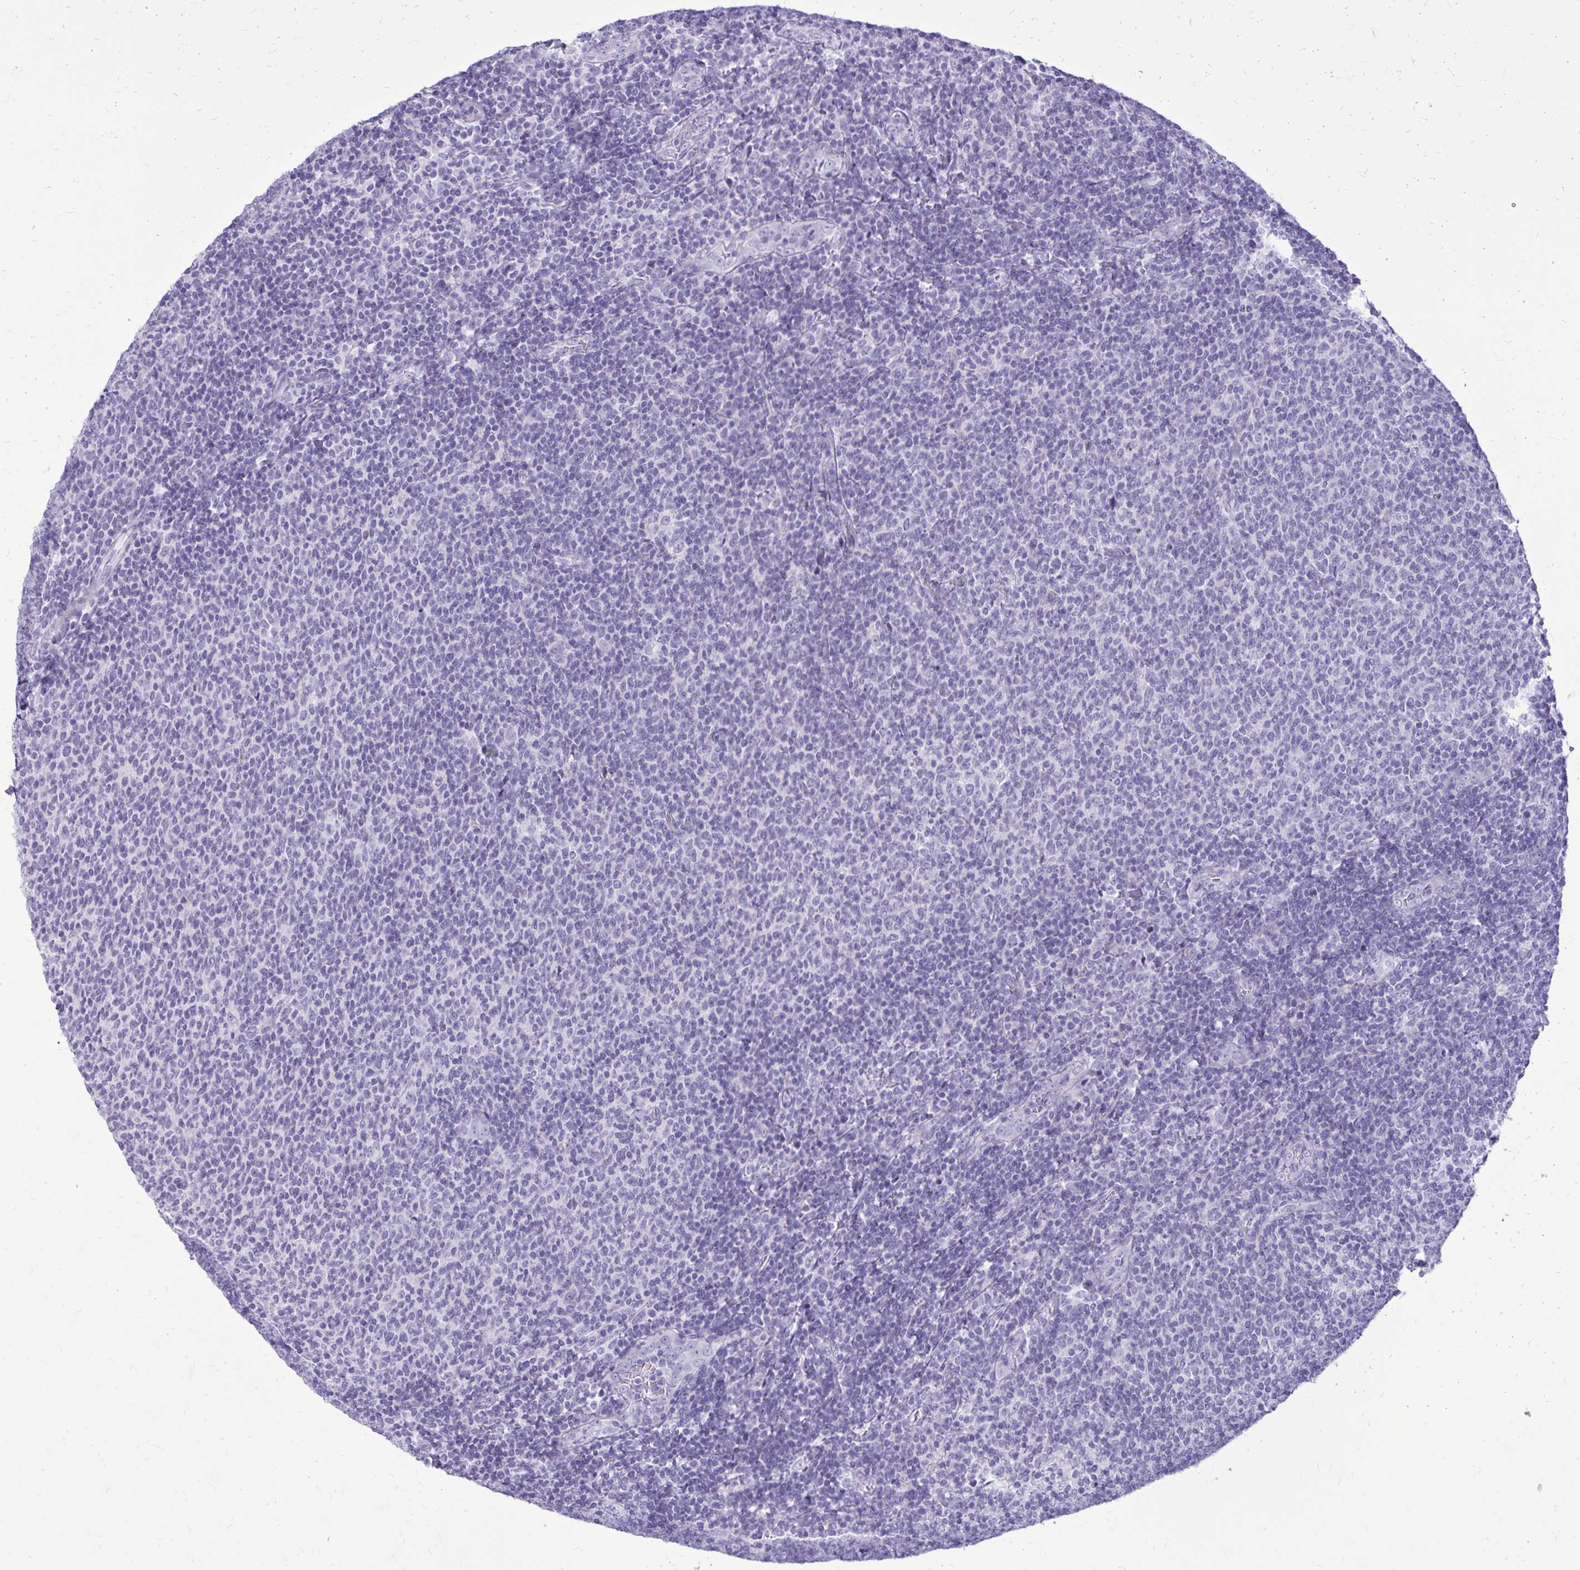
{"staining": {"intensity": "negative", "quantity": "none", "location": "none"}, "tissue": "lymphoma", "cell_type": "Tumor cells", "image_type": "cancer", "snomed": [{"axis": "morphology", "description": "Malignant lymphoma, non-Hodgkin's type, Low grade"}, {"axis": "topography", "description": "Lymph node"}], "caption": "Malignant lymphoma, non-Hodgkin's type (low-grade) was stained to show a protein in brown. There is no significant expression in tumor cells.", "gene": "BCL6B", "patient": {"sex": "male", "age": 52}}